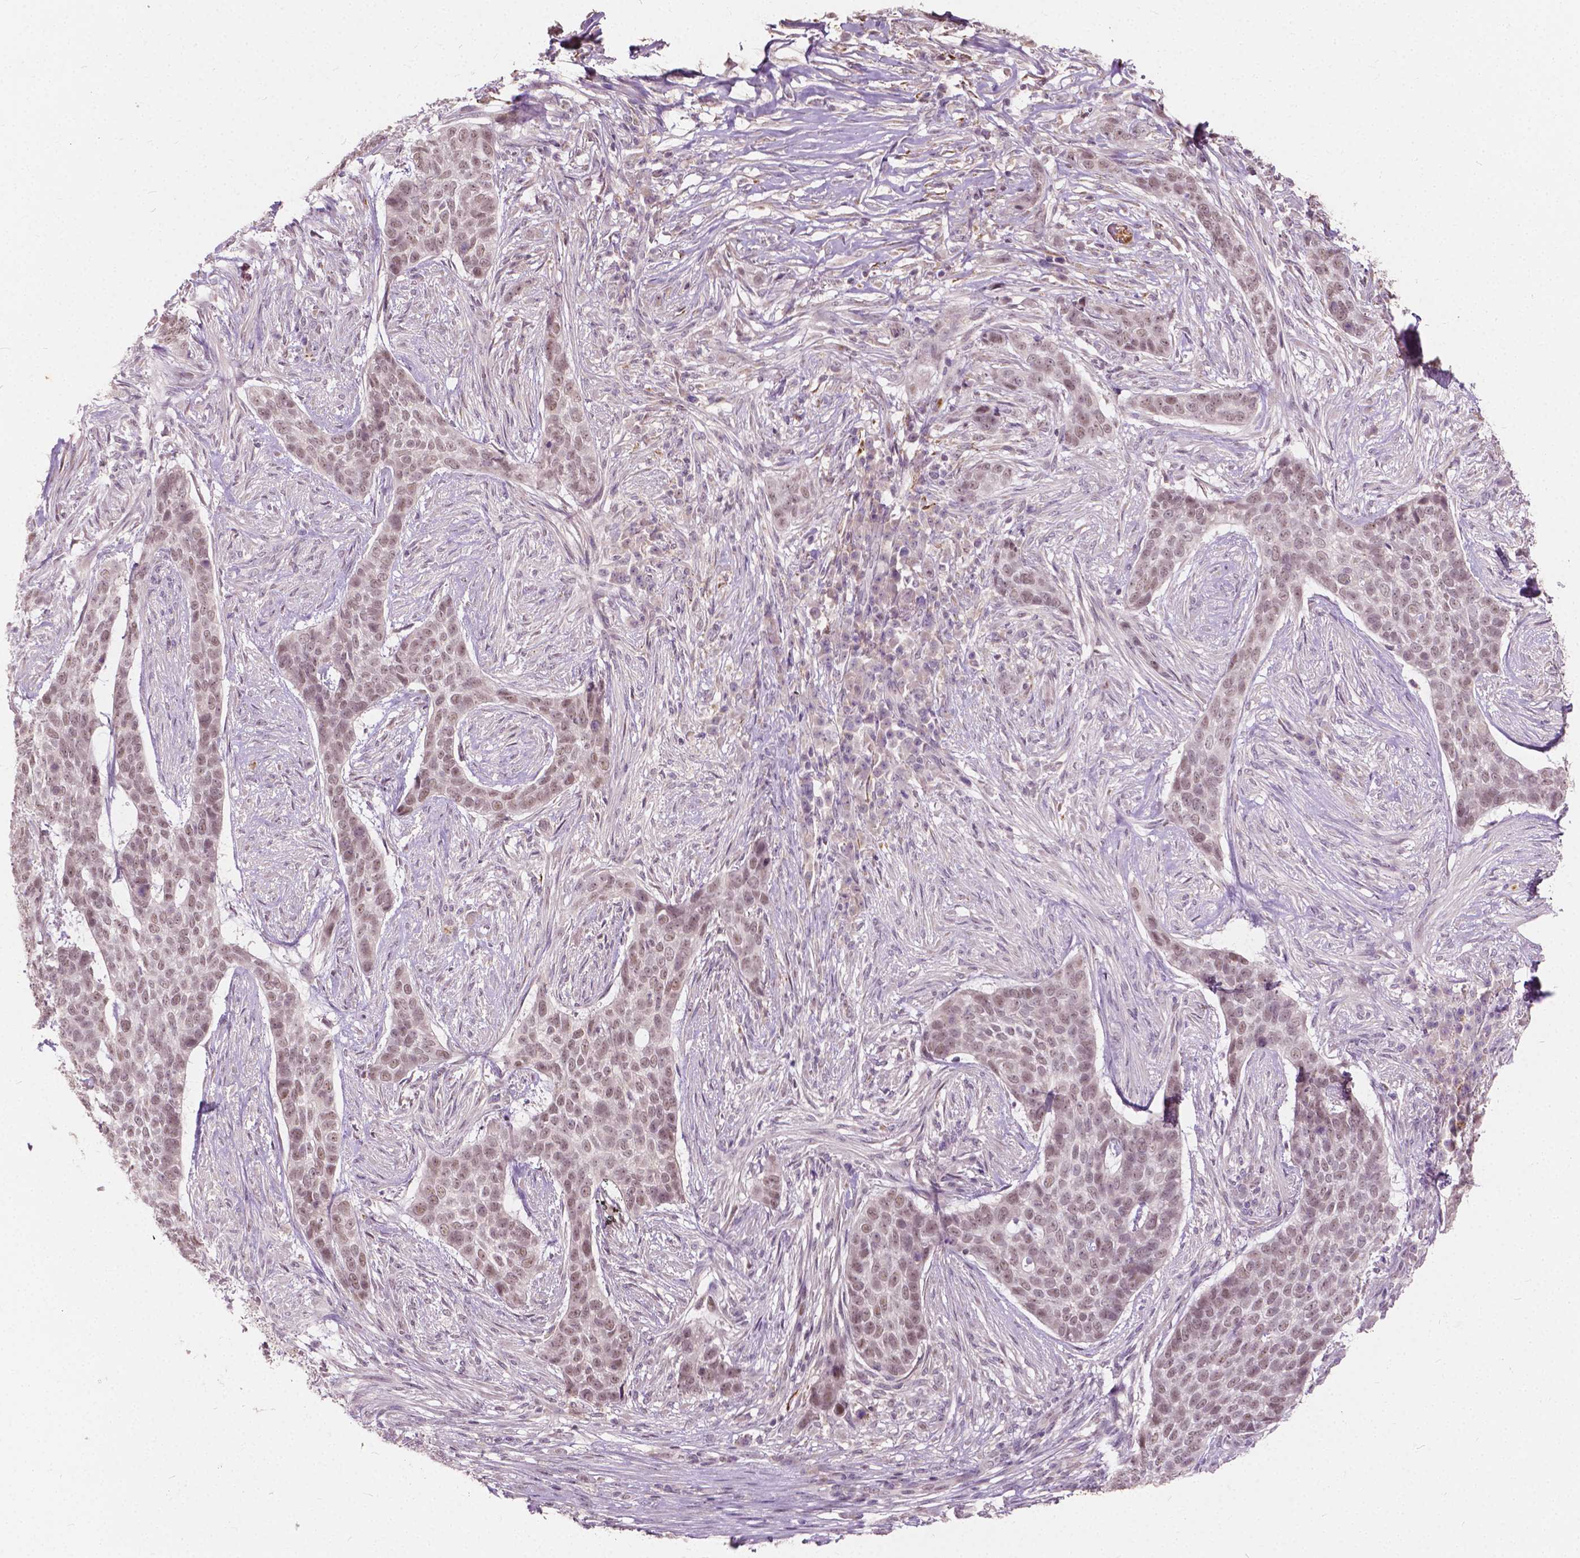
{"staining": {"intensity": "weak", "quantity": ">75%", "location": "nuclear"}, "tissue": "skin cancer", "cell_type": "Tumor cells", "image_type": "cancer", "snomed": [{"axis": "morphology", "description": "Basal cell carcinoma"}, {"axis": "topography", "description": "Skin"}], "caption": "DAB immunohistochemical staining of skin cancer exhibits weak nuclear protein staining in approximately >75% of tumor cells.", "gene": "DLX6", "patient": {"sex": "female", "age": 69}}